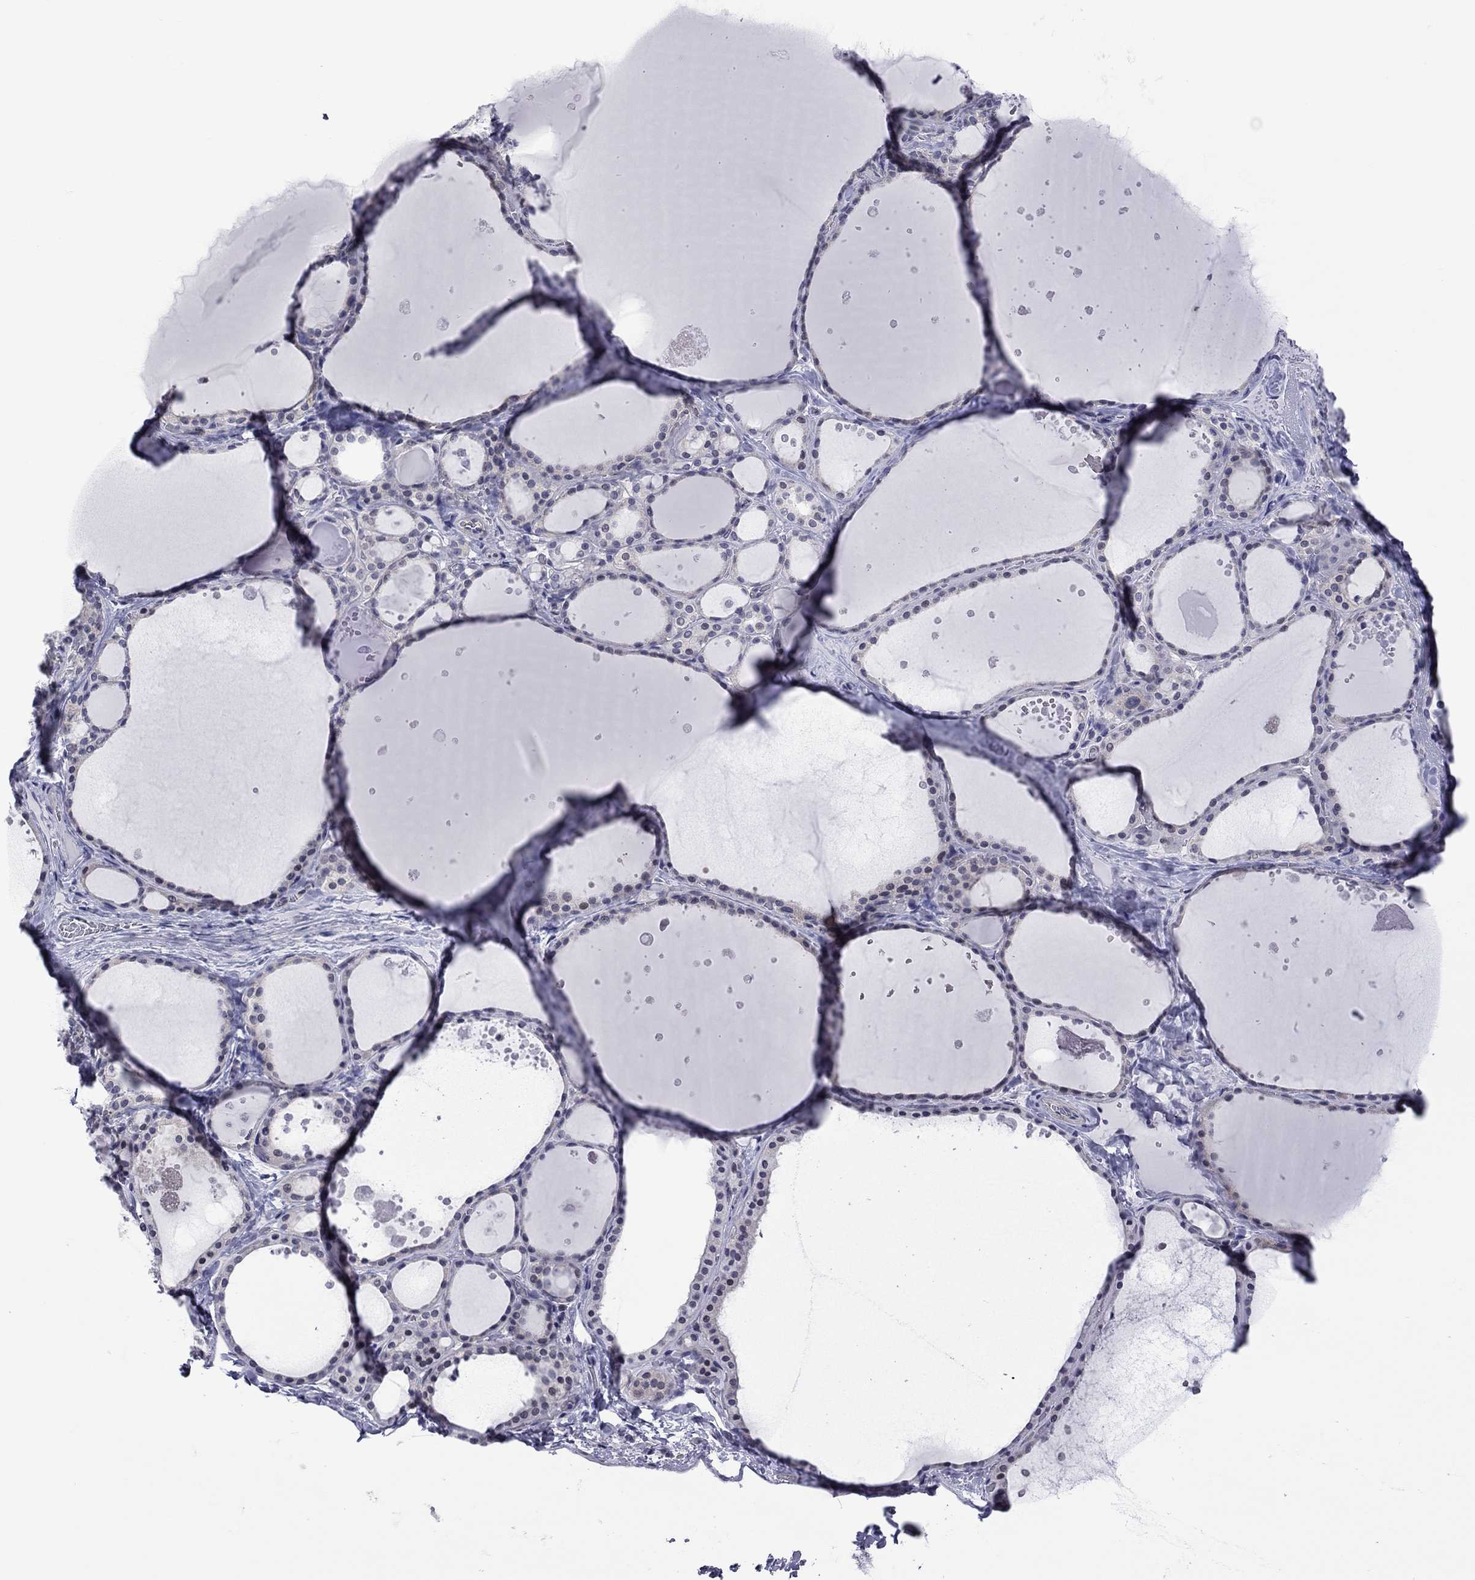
{"staining": {"intensity": "negative", "quantity": "none", "location": "none"}, "tissue": "thyroid gland", "cell_type": "Glandular cells", "image_type": "normal", "snomed": [{"axis": "morphology", "description": "Normal tissue, NOS"}, {"axis": "topography", "description": "Thyroid gland"}], "caption": "This is an immunohistochemistry (IHC) image of benign human thyroid gland. There is no staining in glandular cells.", "gene": "POU5F2", "patient": {"sex": "male", "age": 63}}